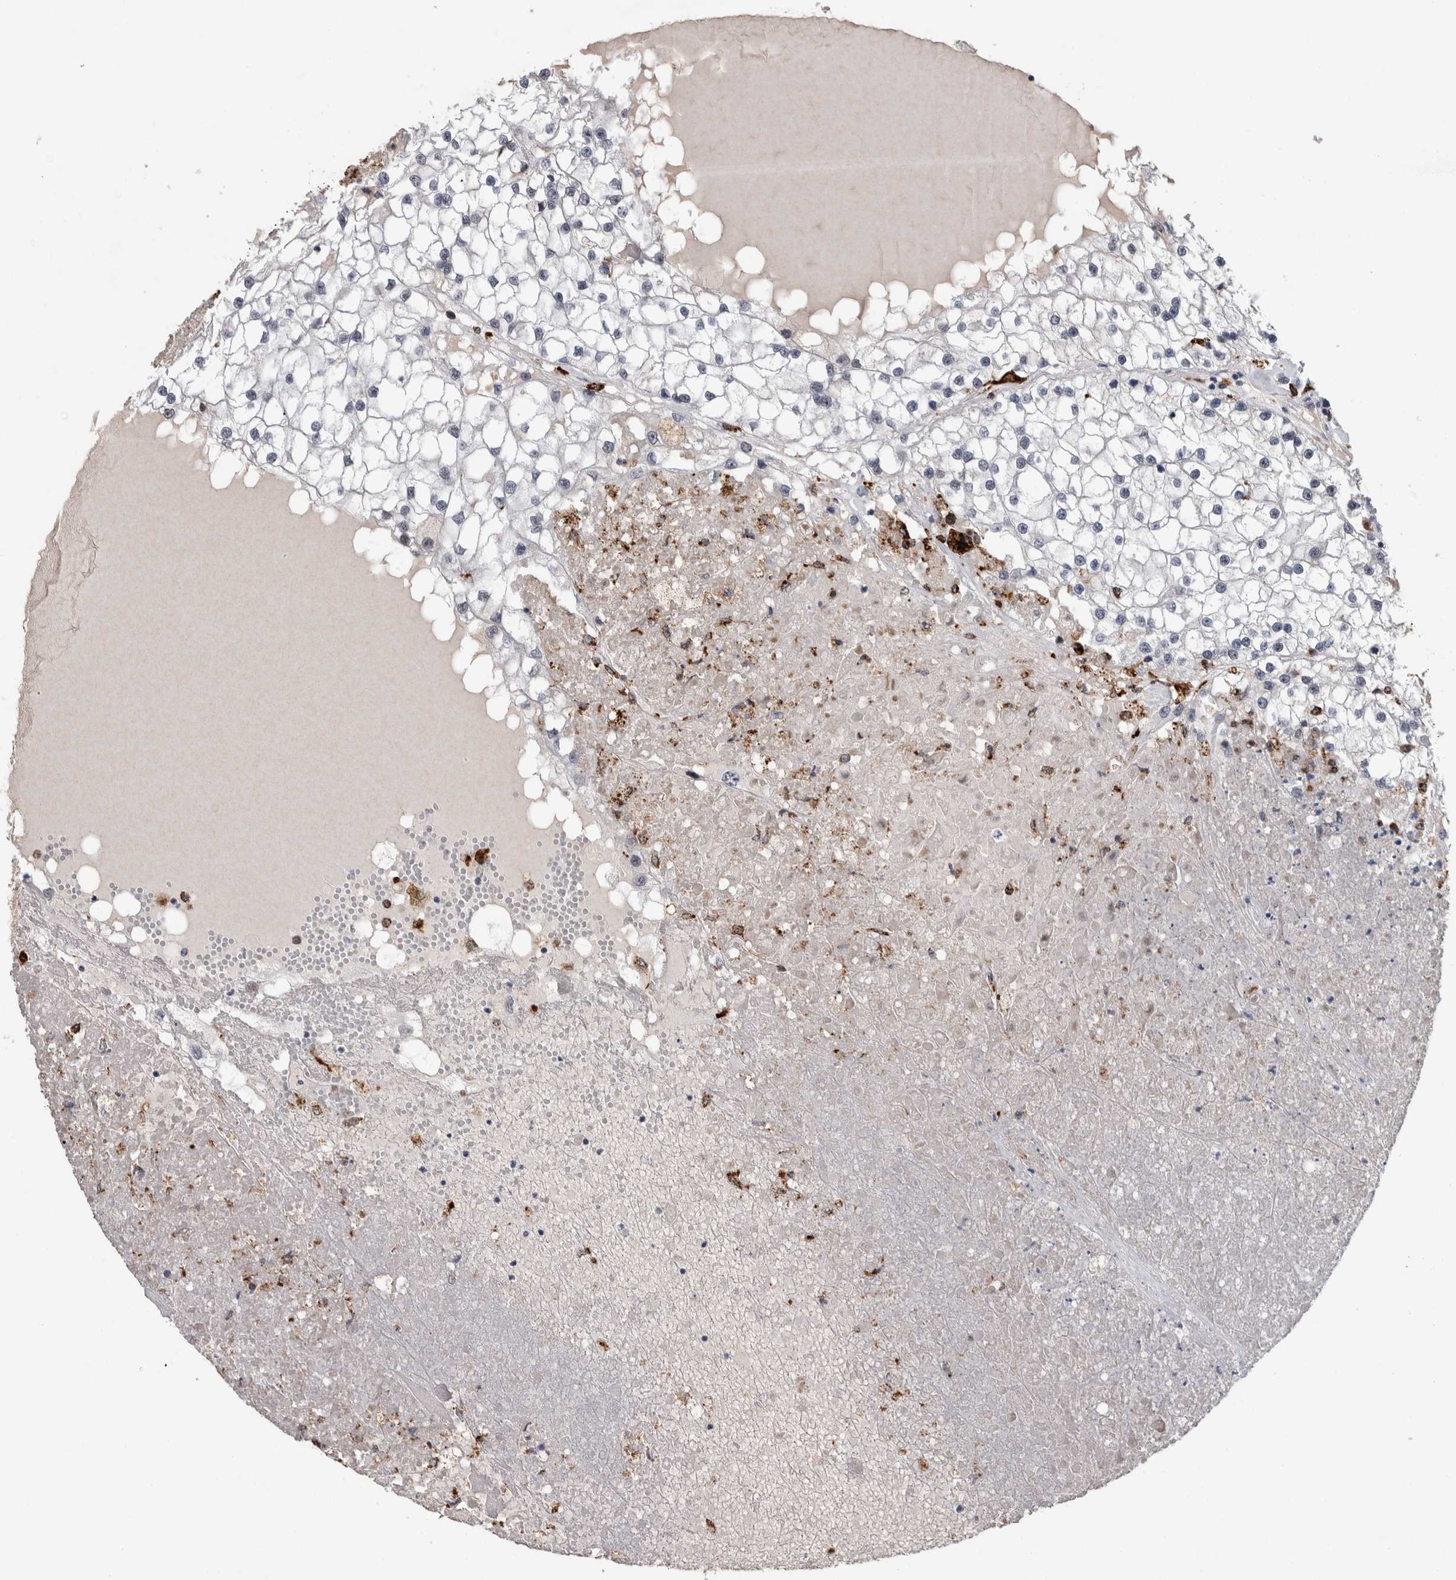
{"staining": {"intensity": "negative", "quantity": "none", "location": "none"}, "tissue": "renal cancer", "cell_type": "Tumor cells", "image_type": "cancer", "snomed": [{"axis": "morphology", "description": "Adenocarcinoma, NOS"}, {"axis": "topography", "description": "Kidney"}], "caption": "Tumor cells are negative for protein expression in human adenocarcinoma (renal).", "gene": "POLD2", "patient": {"sex": "male", "age": 68}}